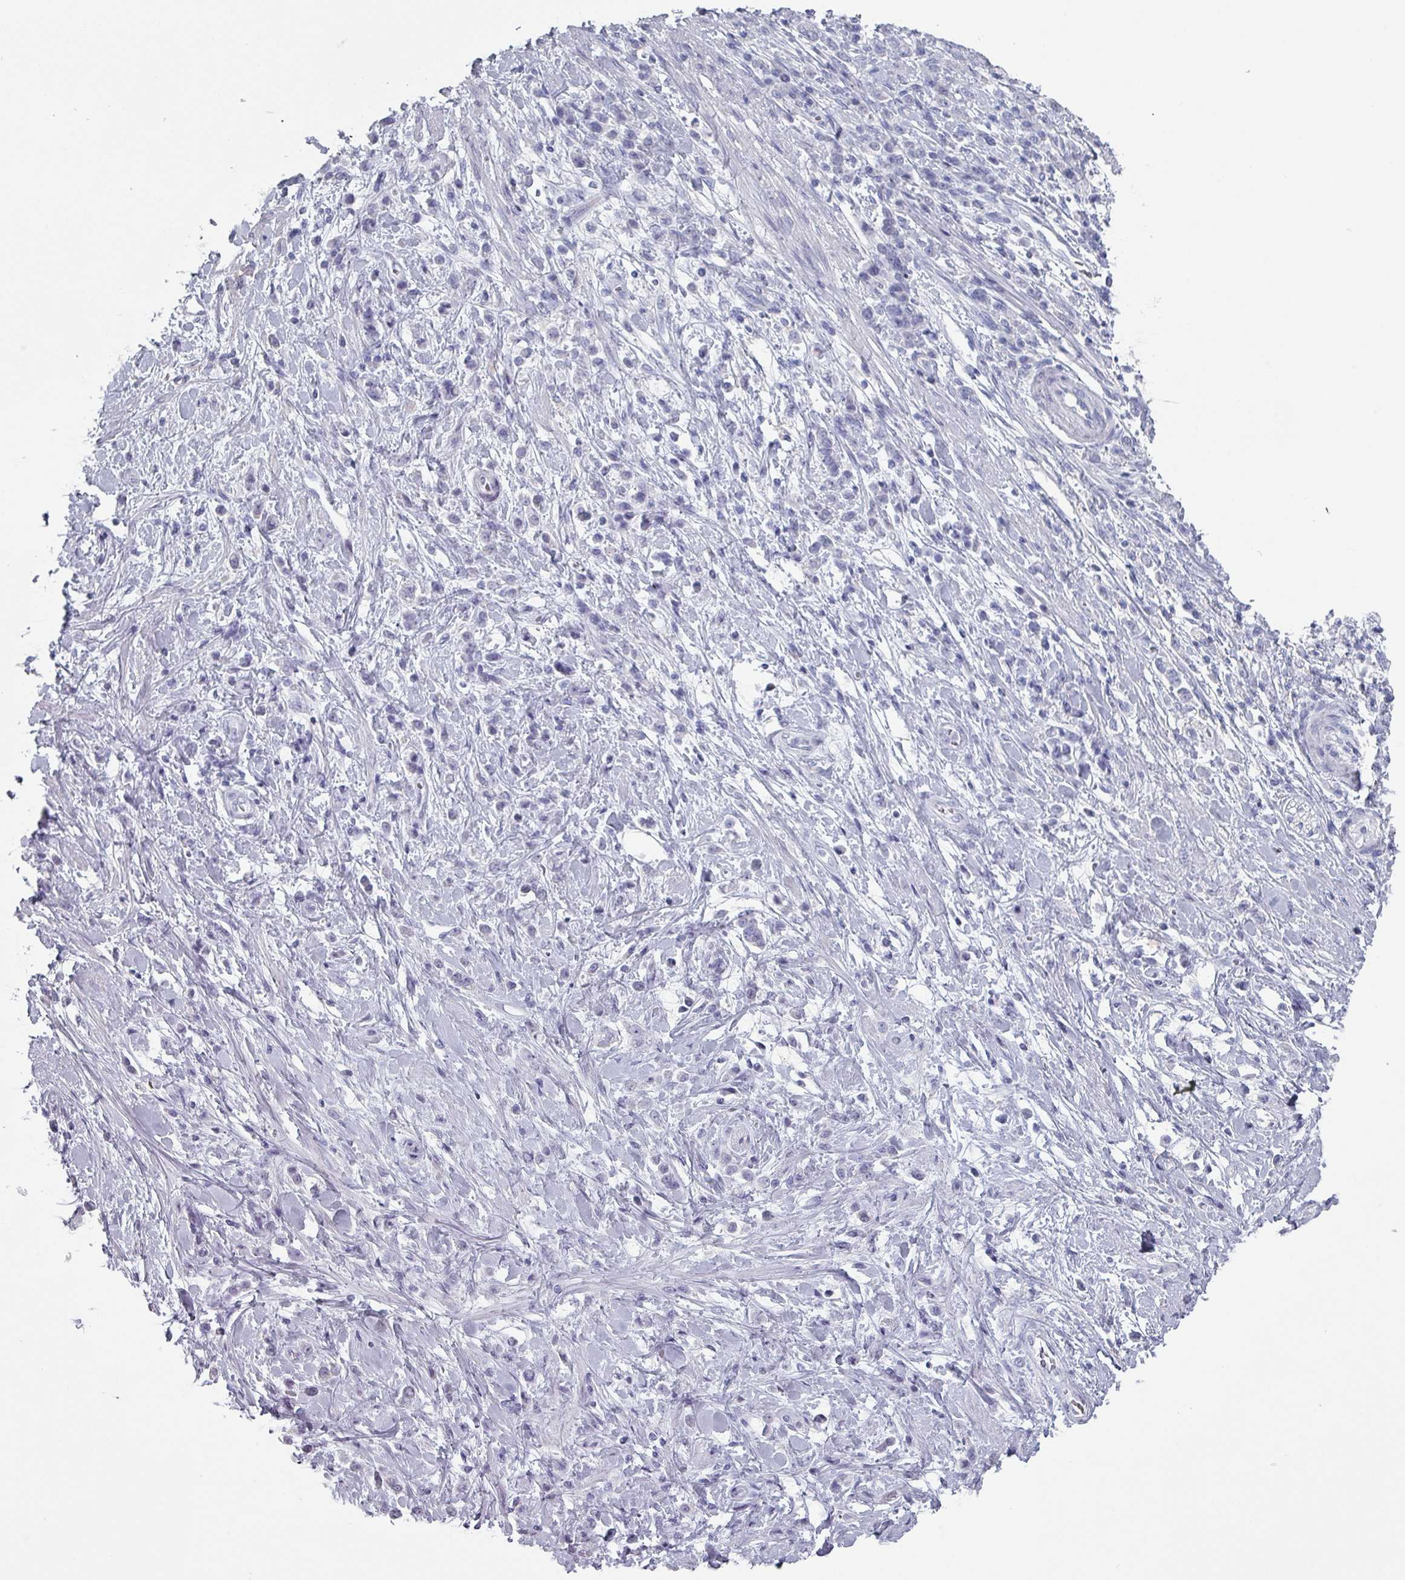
{"staining": {"intensity": "negative", "quantity": "none", "location": "none"}, "tissue": "stomach cancer", "cell_type": "Tumor cells", "image_type": "cancer", "snomed": [{"axis": "morphology", "description": "Adenocarcinoma, NOS"}, {"axis": "topography", "description": "Stomach"}], "caption": "DAB (3,3'-diaminobenzidine) immunohistochemical staining of adenocarcinoma (stomach) demonstrates no significant expression in tumor cells.", "gene": "SLC35G2", "patient": {"sex": "female", "age": 60}}